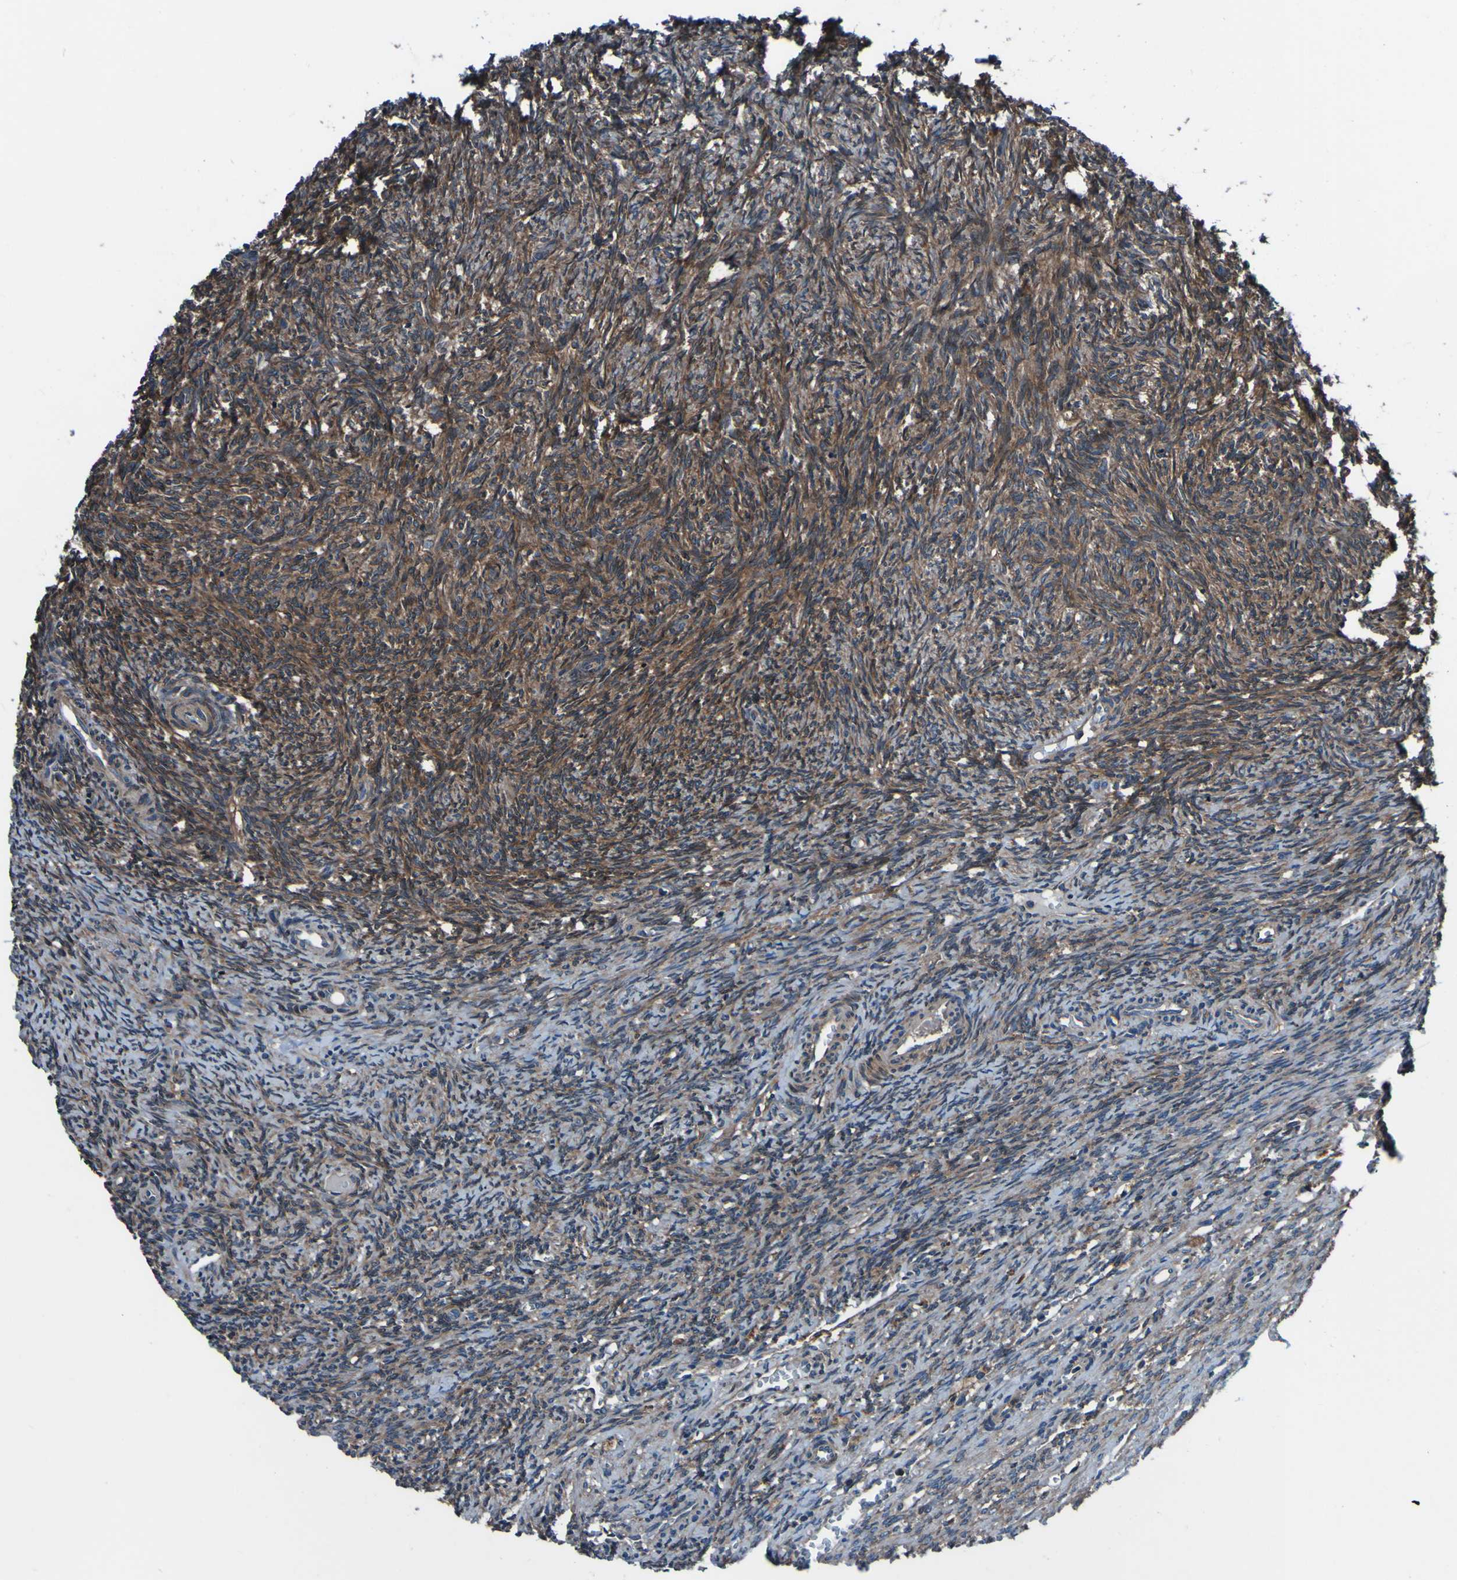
{"staining": {"intensity": "moderate", "quantity": ">75%", "location": "cytoplasmic/membranous"}, "tissue": "ovary", "cell_type": "Ovarian stroma cells", "image_type": "normal", "snomed": [{"axis": "morphology", "description": "Normal tissue, NOS"}, {"axis": "topography", "description": "Ovary"}], "caption": "High-magnification brightfield microscopy of normal ovary stained with DAB (brown) and counterstained with hematoxylin (blue). ovarian stroma cells exhibit moderate cytoplasmic/membranous staining is identified in approximately>75% of cells. The protein is shown in brown color, while the nuclei are stained blue.", "gene": "RAB5B", "patient": {"sex": "female", "age": 41}}